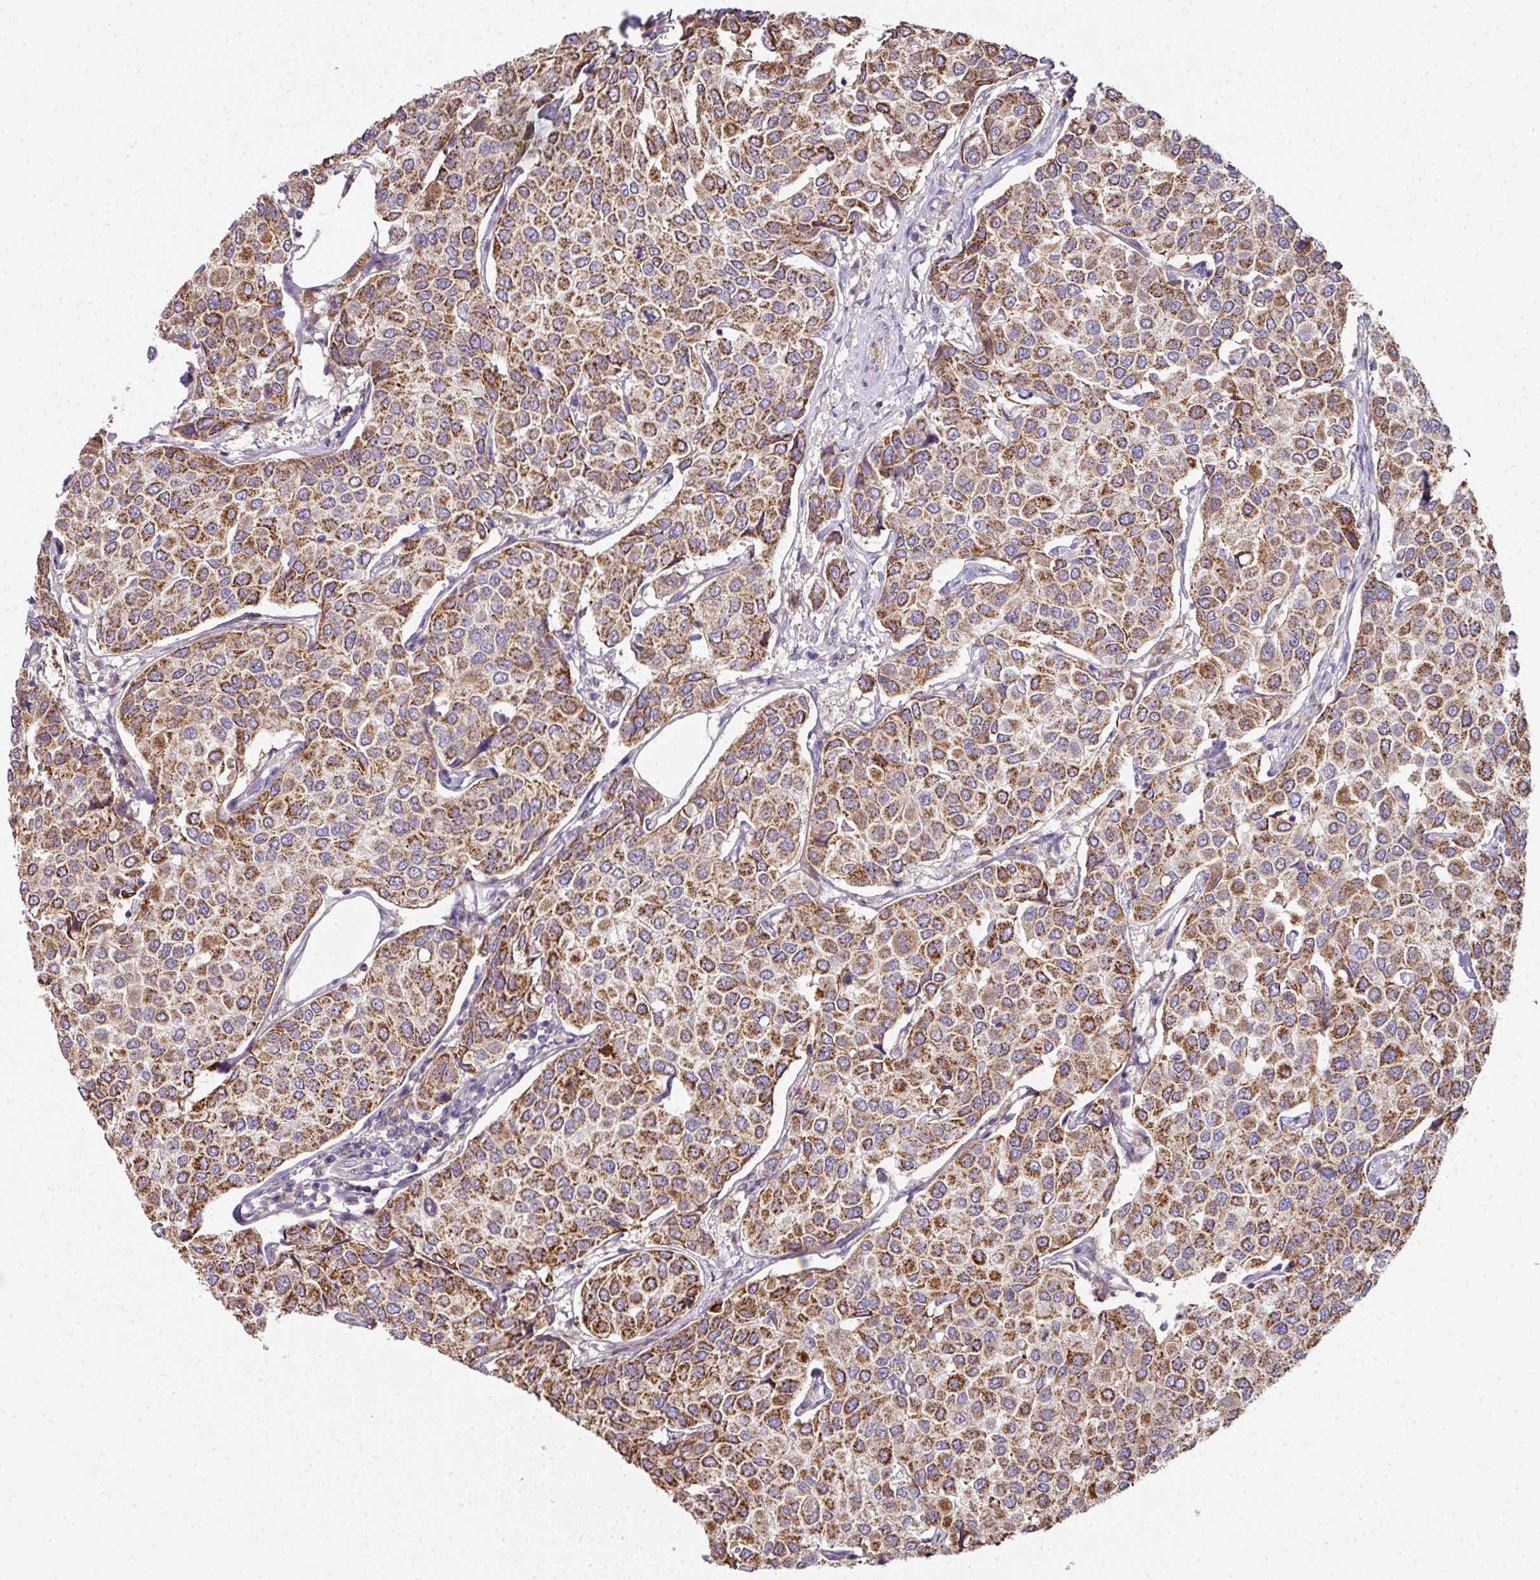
{"staining": {"intensity": "moderate", "quantity": ">75%", "location": "cytoplasmic/membranous"}, "tissue": "breast cancer", "cell_type": "Tumor cells", "image_type": "cancer", "snomed": [{"axis": "morphology", "description": "Duct carcinoma"}, {"axis": "topography", "description": "Breast"}], "caption": "Breast cancer (infiltrating ductal carcinoma) tissue reveals moderate cytoplasmic/membranous positivity in about >75% of tumor cells (DAB (3,3'-diaminobenzidine) = brown stain, brightfield microscopy at high magnification).", "gene": "ANKRD18A", "patient": {"sex": "female", "age": 55}}